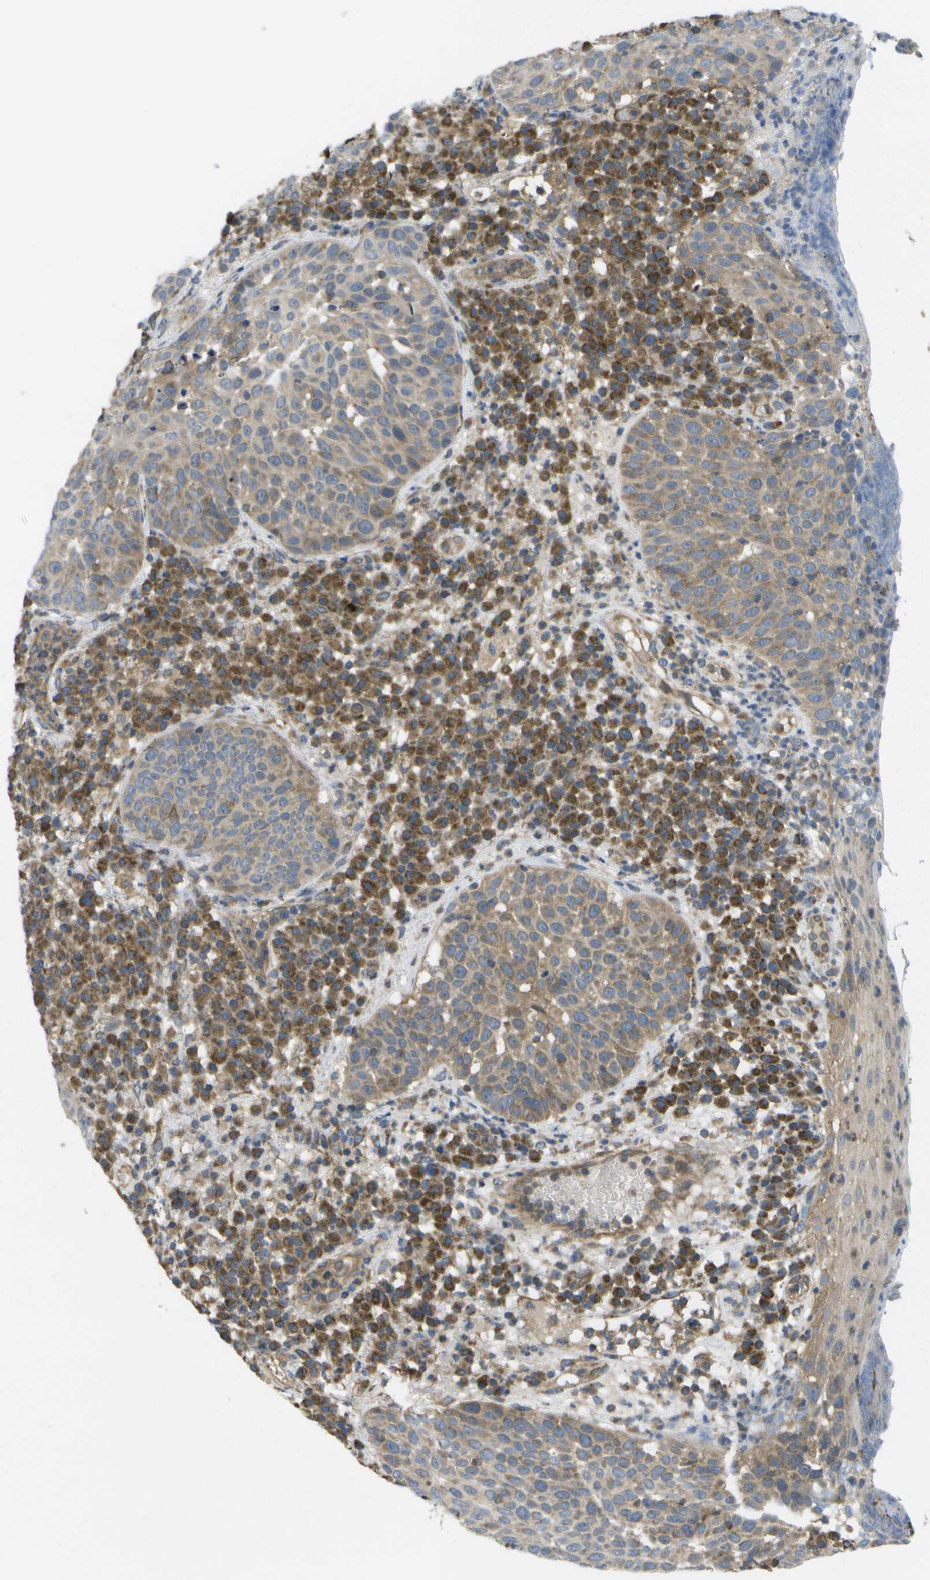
{"staining": {"intensity": "moderate", "quantity": "25%-75%", "location": "cytoplasmic/membranous"}, "tissue": "skin cancer", "cell_type": "Tumor cells", "image_type": "cancer", "snomed": [{"axis": "morphology", "description": "Squamous cell carcinoma in situ, NOS"}, {"axis": "morphology", "description": "Squamous cell carcinoma, NOS"}, {"axis": "topography", "description": "Skin"}], "caption": "Squamous cell carcinoma (skin) tissue shows moderate cytoplasmic/membranous staining in about 25%-75% of tumor cells (Brightfield microscopy of DAB IHC at high magnification).", "gene": "DPM3", "patient": {"sex": "male", "age": 93}}